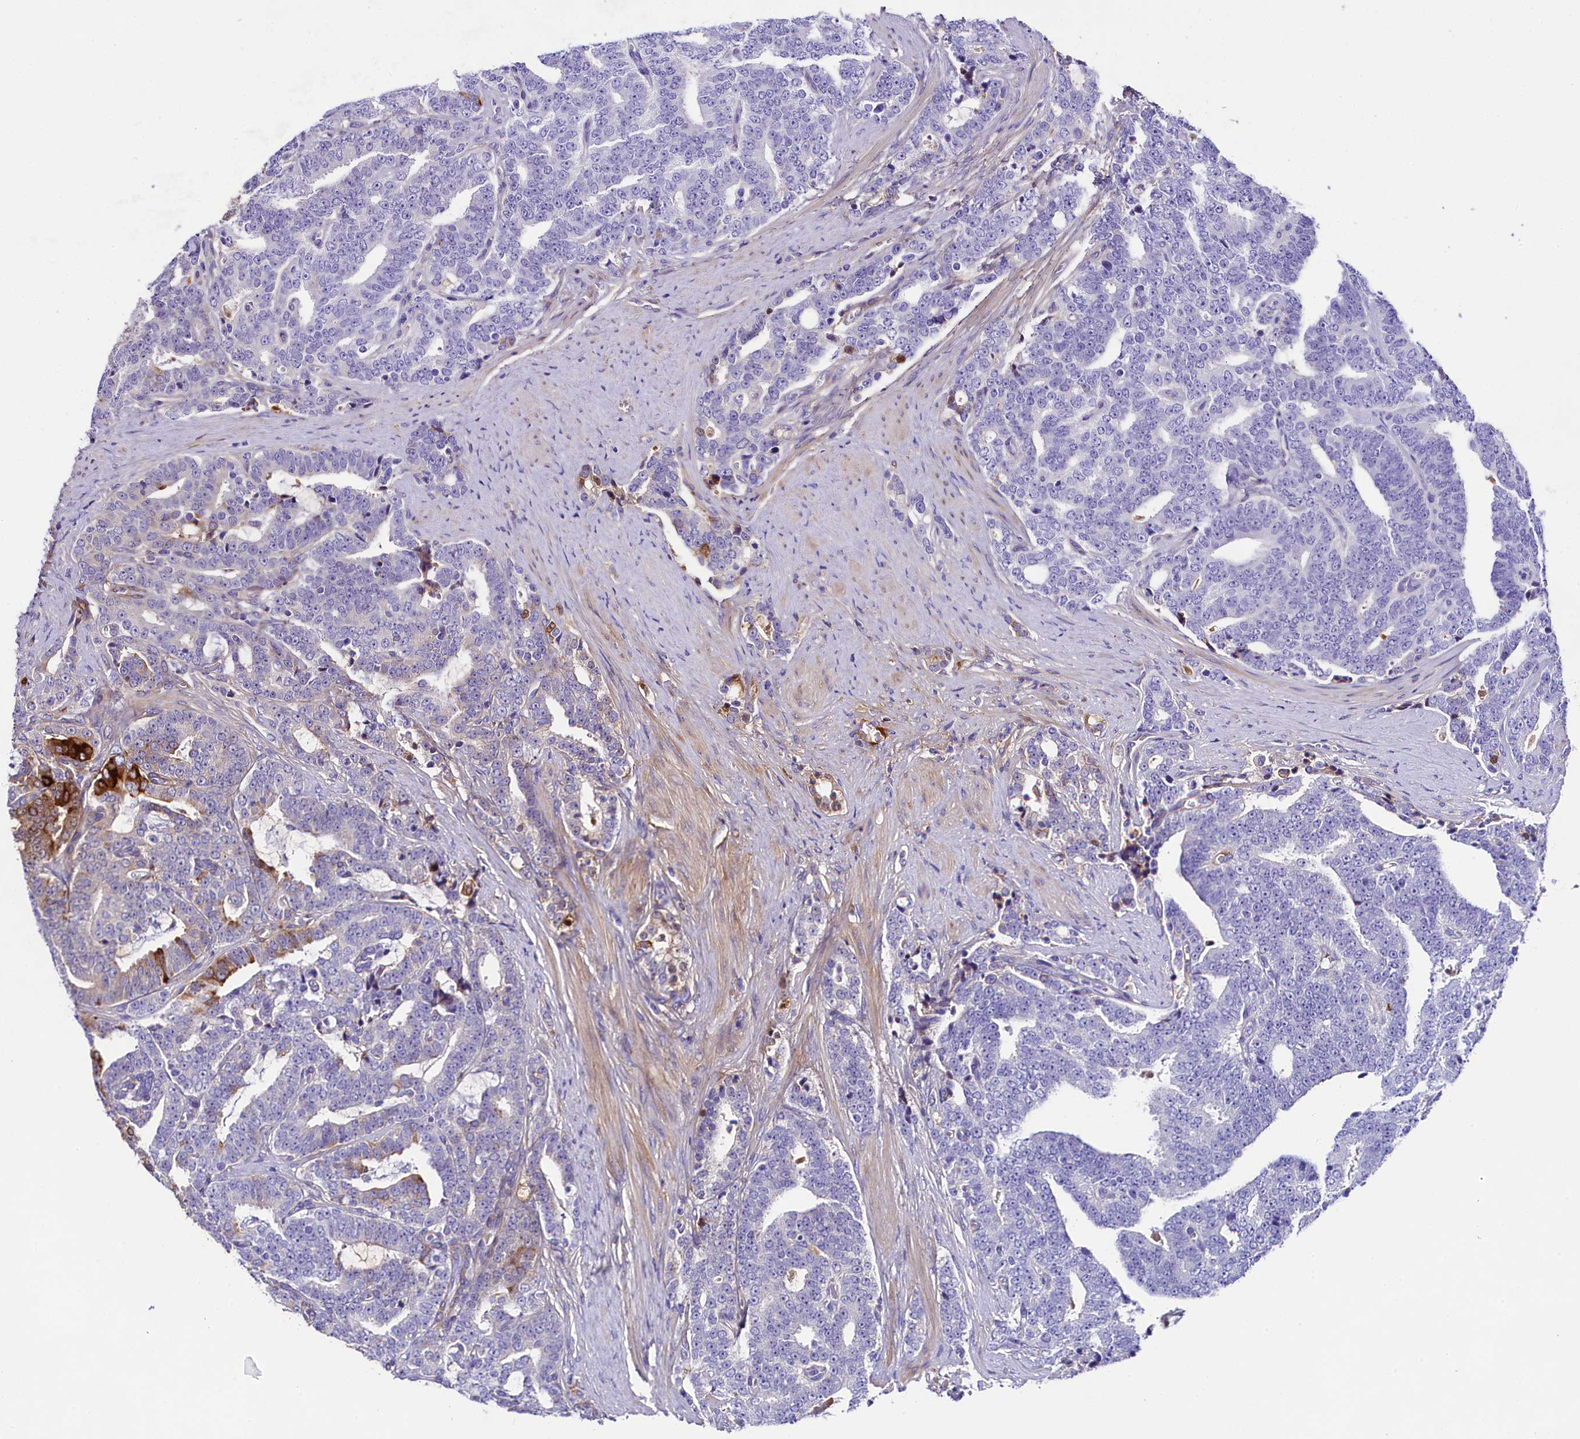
{"staining": {"intensity": "strong", "quantity": "<25%", "location": "cytoplasmic/membranous"}, "tissue": "prostate cancer", "cell_type": "Tumor cells", "image_type": "cancer", "snomed": [{"axis": "morphology", "description": "Adenocarcinoma, High grade"}, {"axis": "topography", "description": "Prostate and seminal vesicle, NOS"}], "caption": "About <25% of tumor cells in high-grade adenocarcinoma (prostate) reveal strong cytoplasmic/membranous protein positivity as visualized by brown immunohistochemical staining.", "gene": "SOD3", "patient": {"sex": "male", "age": 67}}